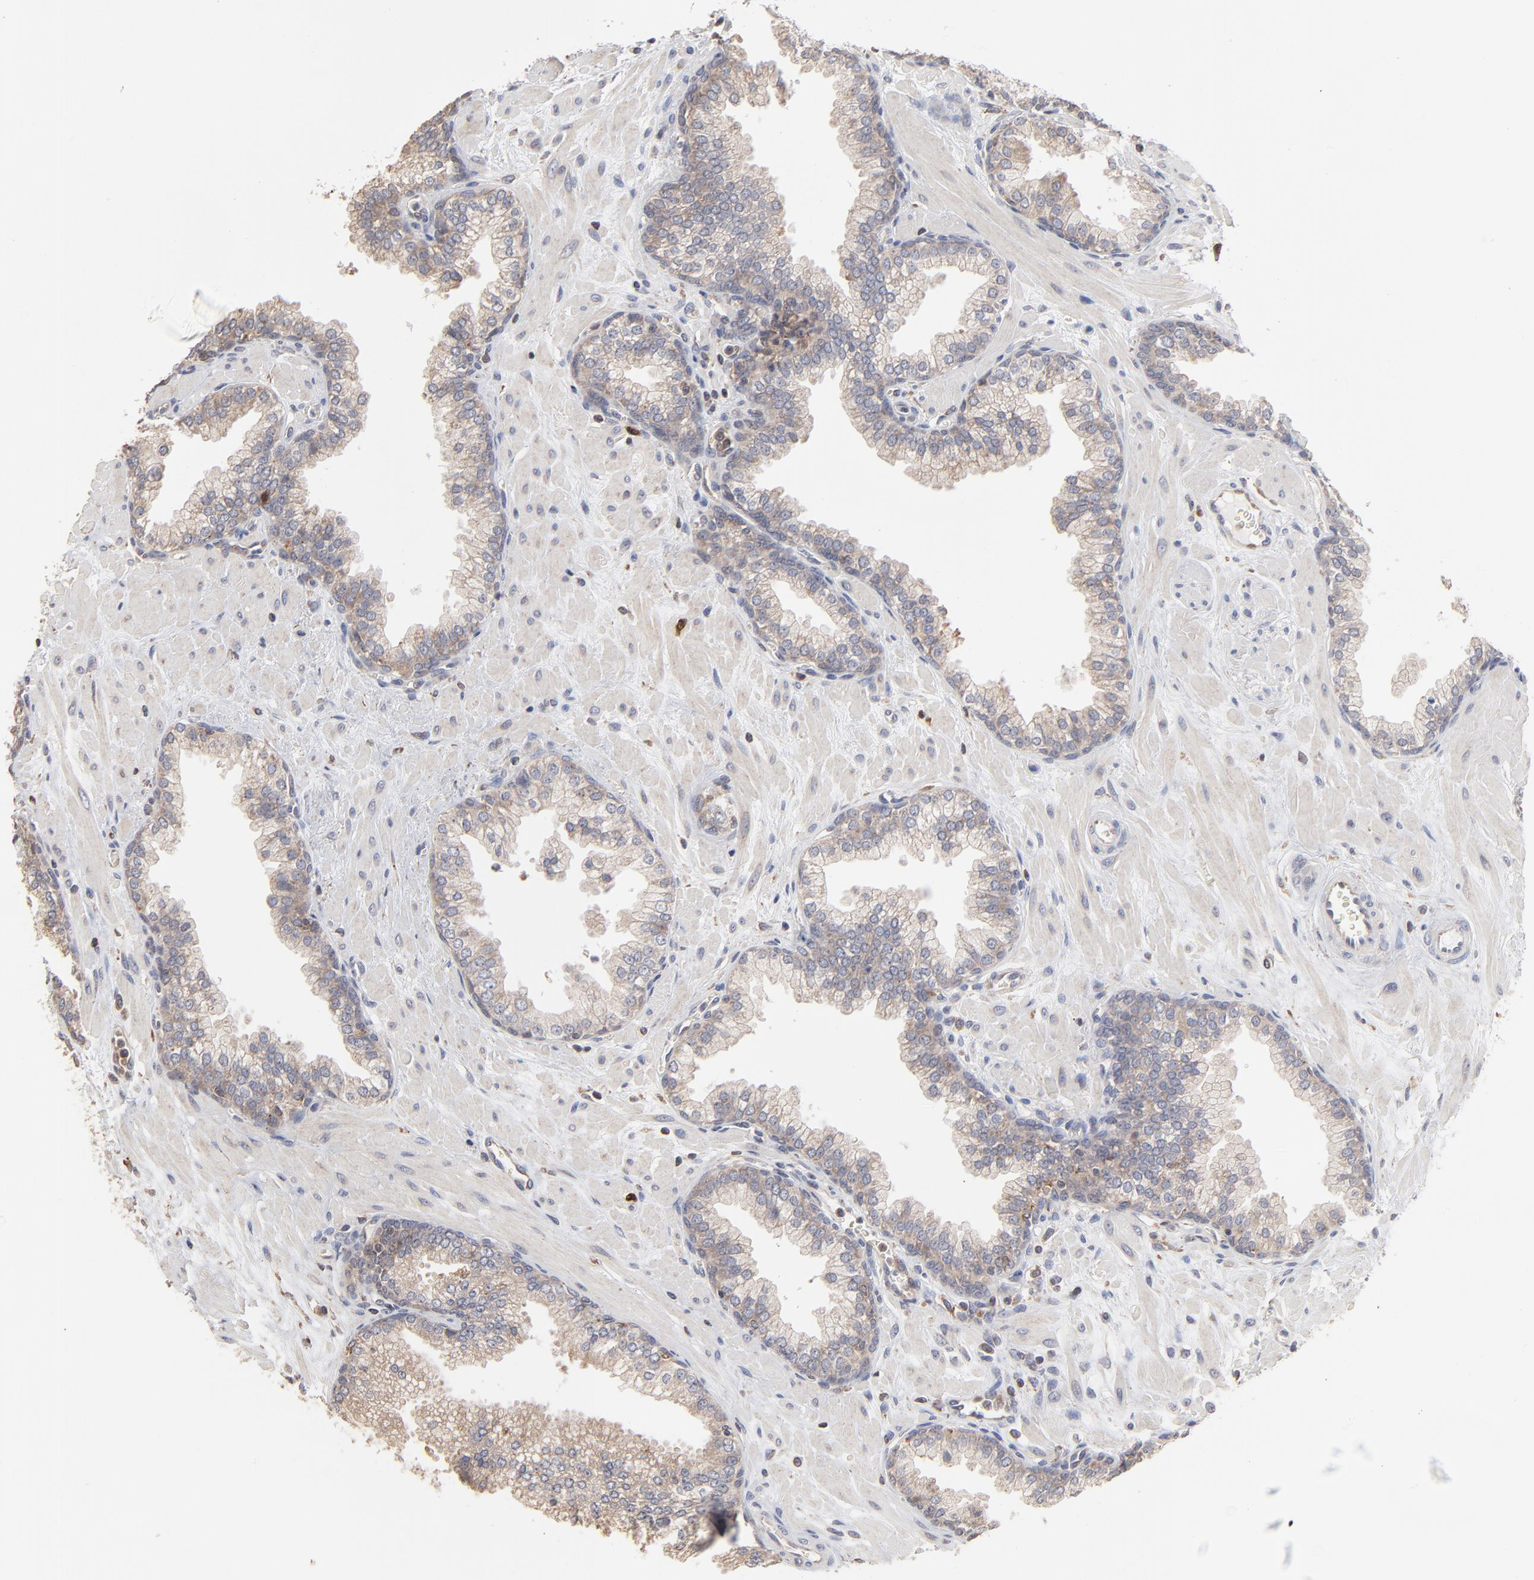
{"staining": {"intensity": "weak", "quantity": ">75%", "location": "cytoplasmic/membranous"}, "tissue": "prostate", "cell_type": "Glandular cells", "image_type": "normal", "snomed": [{"axis": "morphology", "description": "Normal tissue, NOS"}, {"axis": "topography", "description": "Prostate"}], "caption": "Weak cytoplasmic/membranous staining for a protein is identified in about >75% of glandular cells of benign prostate using immunohistochemistry (IHC).", "gene": "RNF213", "patient": {"sex": "male", "age": 60}}